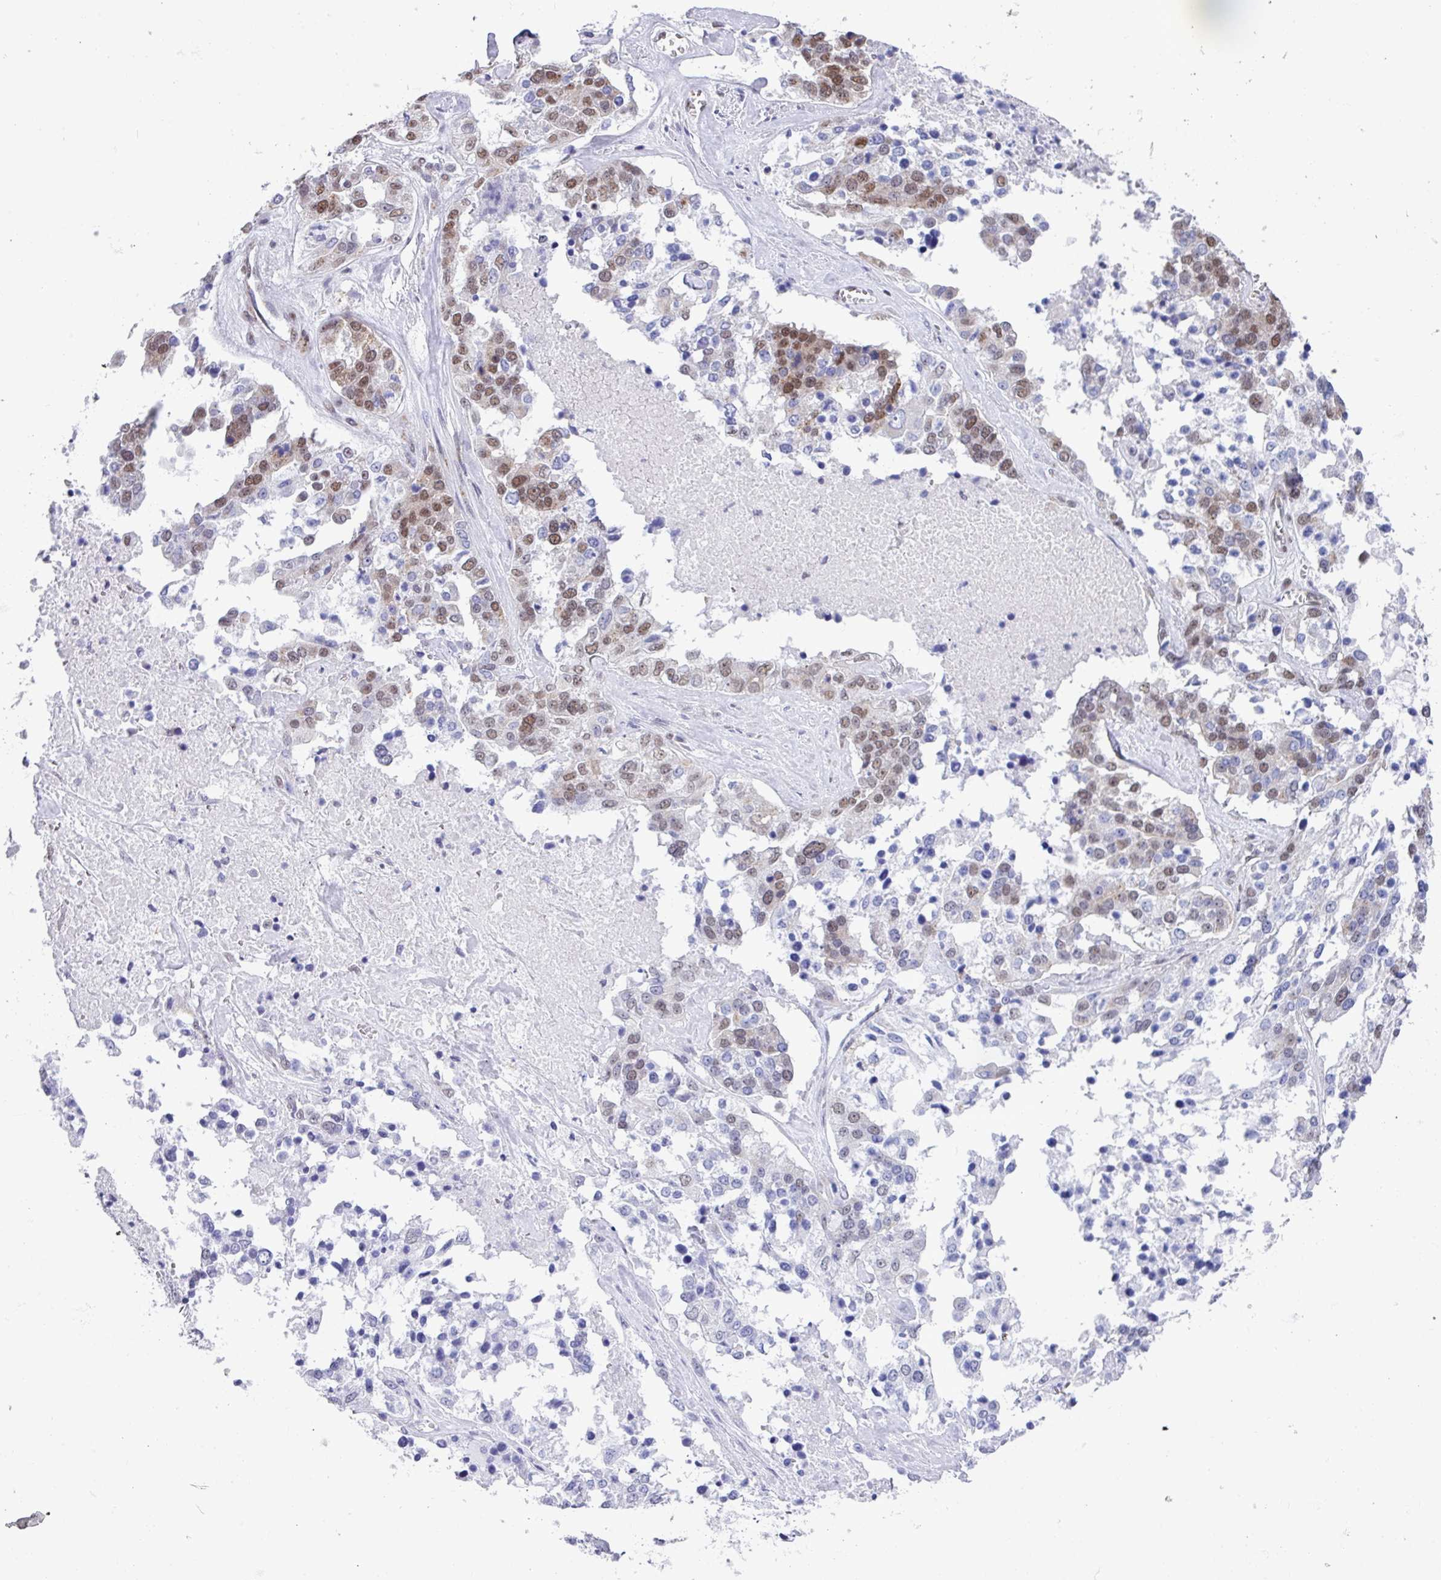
{"staining": {"intensity": "moderate", "quantity": "<25%", "location": "nuclear"}, "tissue": "ovarian cancer", "cell_type": "Tumor cells", "image_type": "cancer", "snomed": [{"axis": "morphology", "description": "Cystadenocarcinoma, serous, NOS"}, {"axis": "topography", "description": "Ovary"}], "caption": "Human ovarian cancer (serous cystadenocarcinoma) stained with a protein marker displays moderate staining in tumor cells.", "gene": "PUF60", "patient": {"sex": "female", "age": 44}}